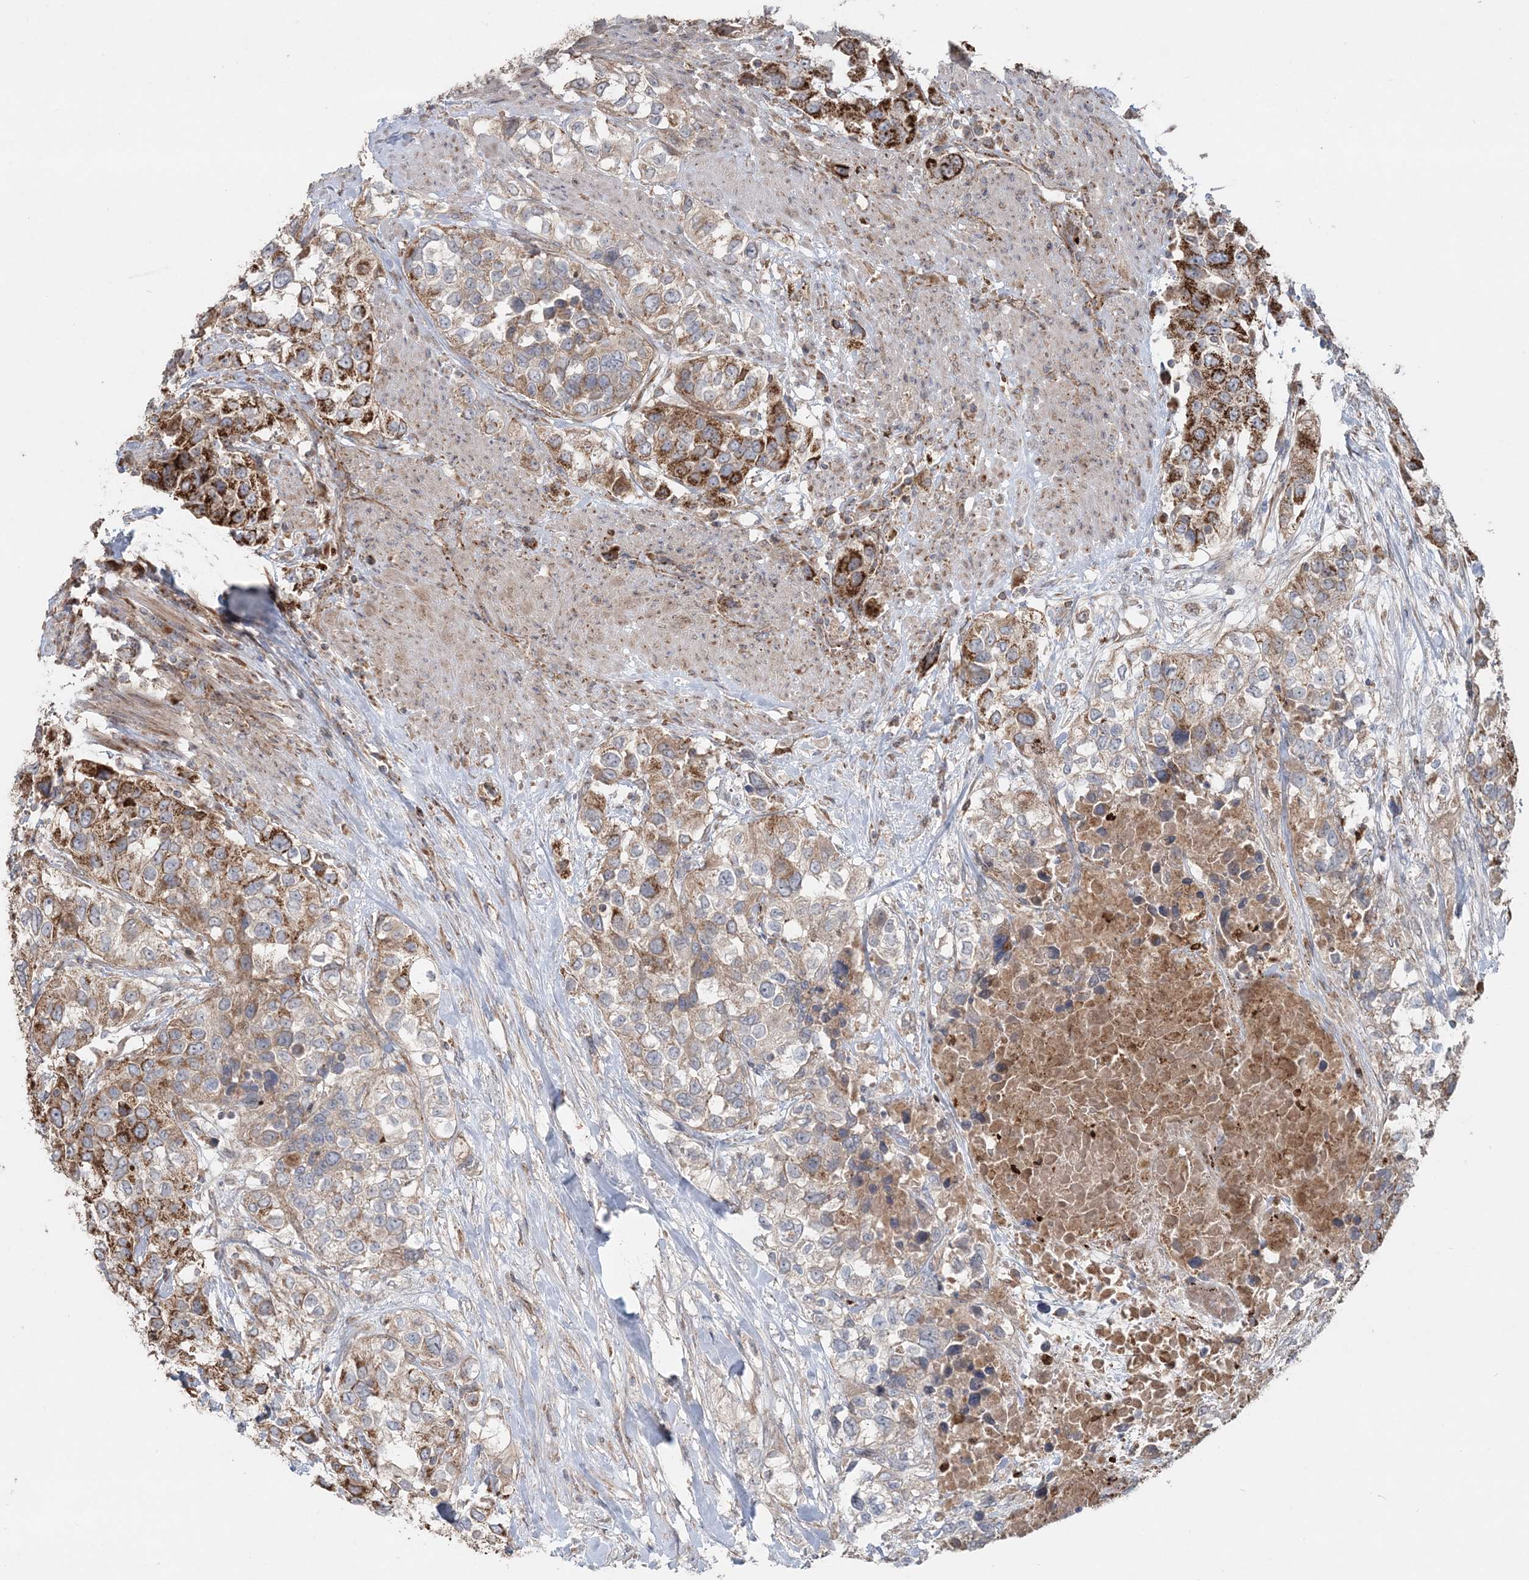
{"staining": {"intensity": "strong", "quantity": ">75%", "location": "cytoplasmic/membranous"}, "tissue": "urothelial cancer", "cell_type": "Tumor cells", "image_type": "cancer", "snomed": [{"axis": "morphology", "description": "Urothelial carcinoma, High grade"}, {"axis": "topography", "description": "Urinary bladder"}], "caption": "Human urothelial carcinoma (high-grade) stained for a protein (brown) demonstrates strong cytoplasmic/membranous positive positivity in approximately >75% of tumor cells.", "gene": "LRPPRC", "patient": {"sex": "female", "age": 80}}